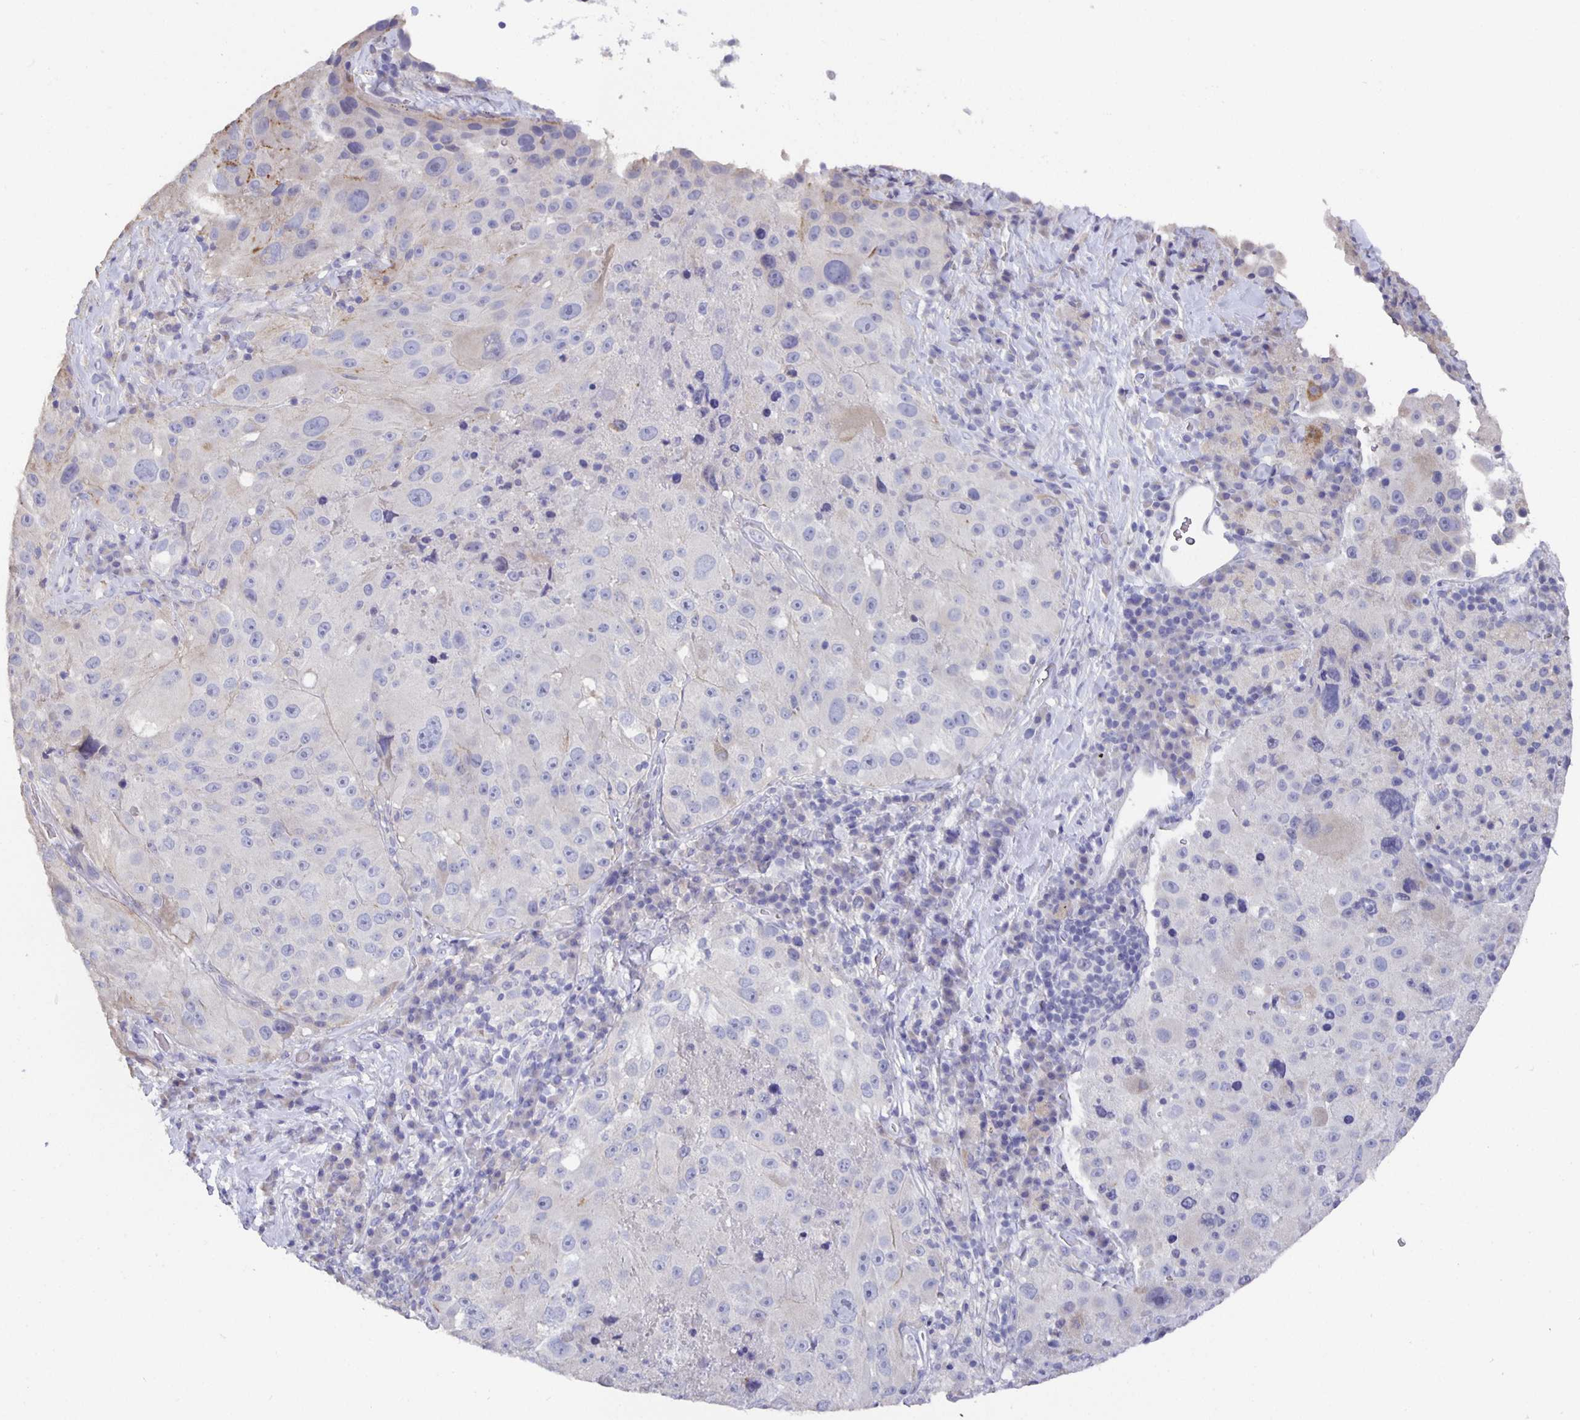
{"staining": {"intensity": "negative", "quantity": "none", "location": "none"}, "tissue": "melanoma", "cell_type": "Tumor cells", "image_type": "cancer", "snomed": [{"axis": "morphology", "description": "Malignant melanoma, Metastatic site"}, {"axis": "topography", "description": "Lymph node"}], "caption": "High power microscopy photomicrograph of an IHC histopathology image of melanoma, revealing no significant positivity in tumor cells. (DAB (3,3'-diaminobenzidine) IHC with hematoxylin counter stain).", "gene": "CFAP74", "patient": {"sex": "male", "age": 62}}